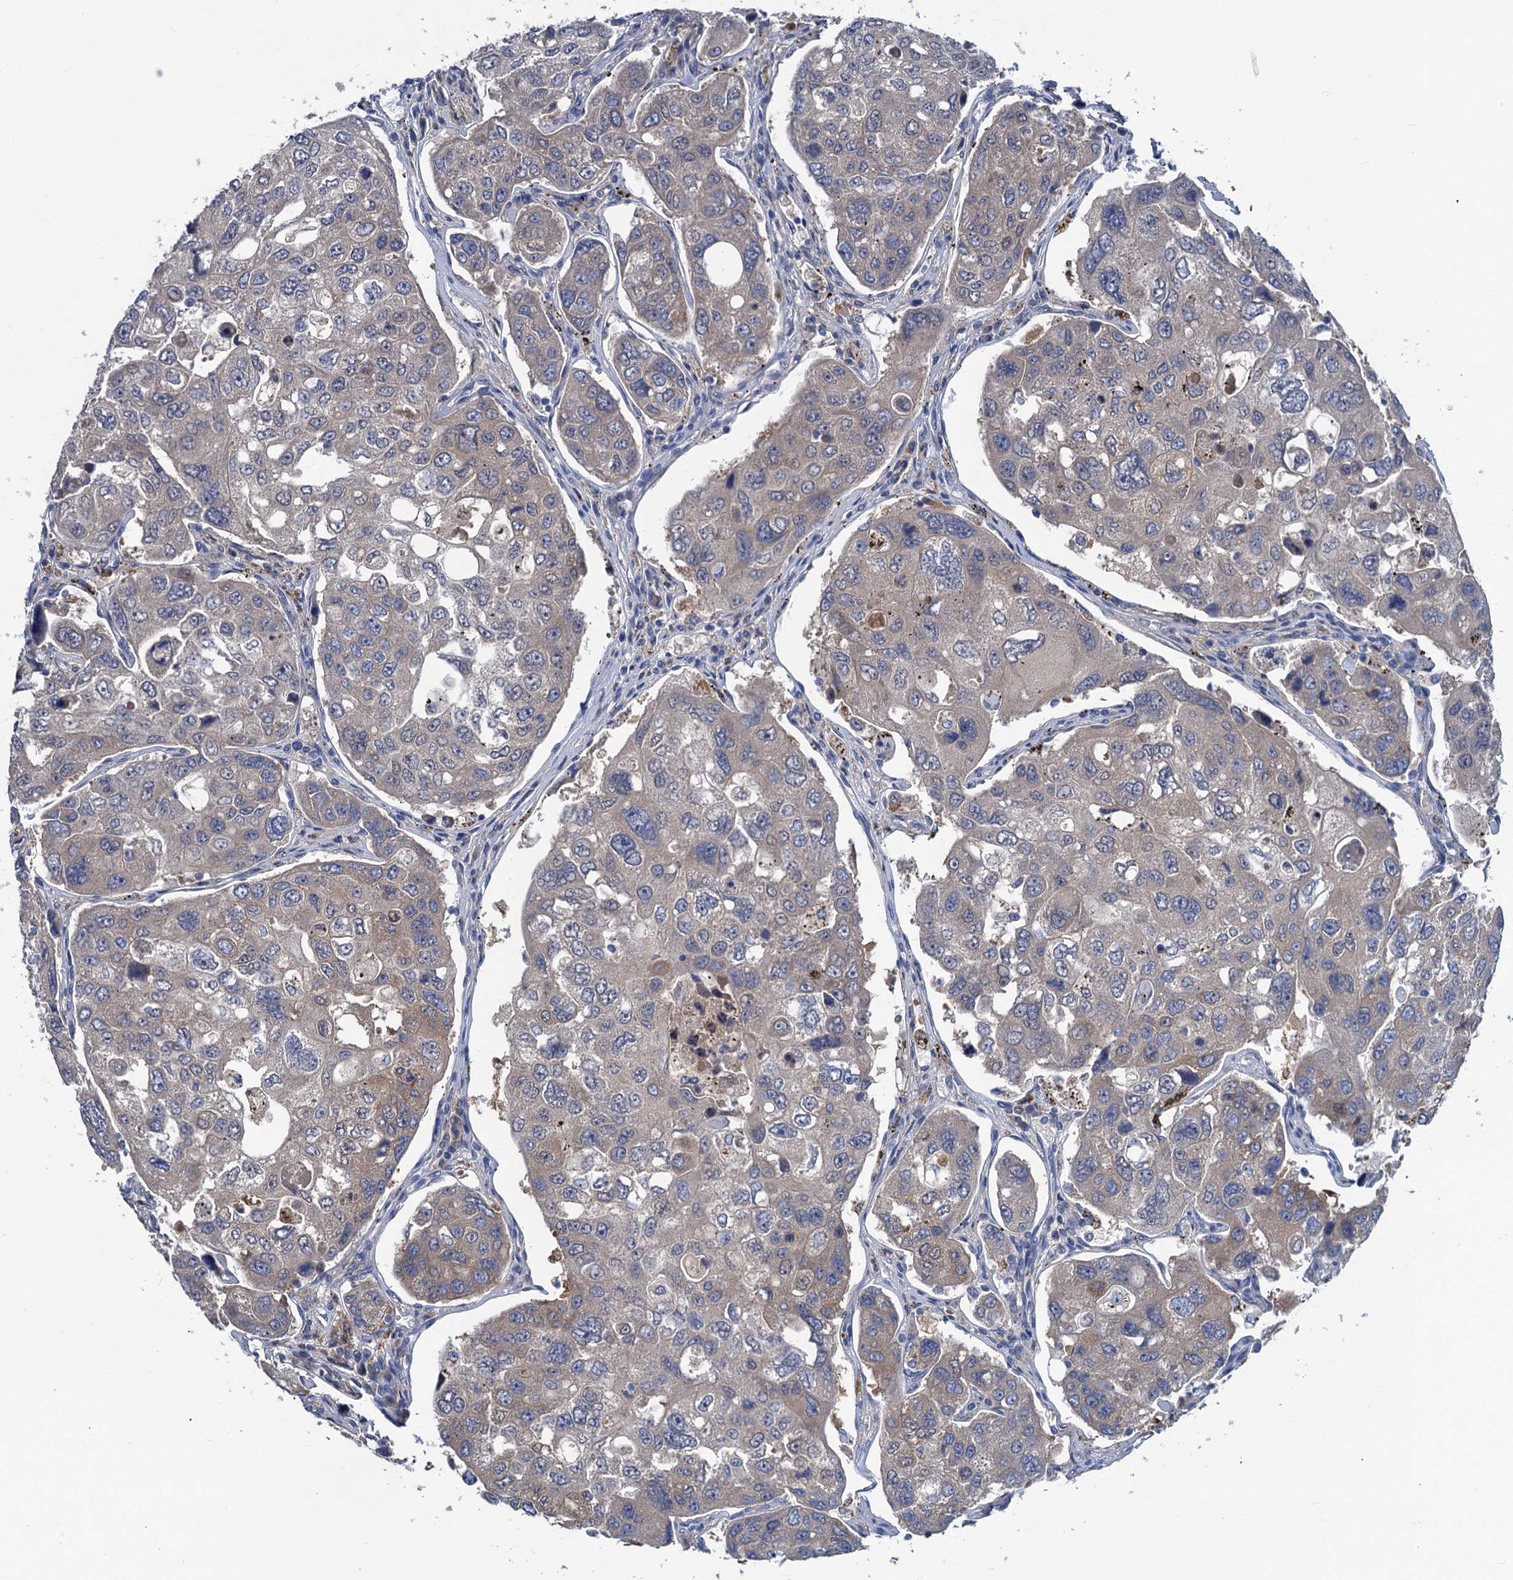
{"staining": {"intensity": "negative", "quantity": "none", "location": "none"}, "tissue": "urothelial cancer", "cell_type": "Tumor cells", "image_type": "cancer", "snomed": [{"axis": "morphology", "description": "Urothelial carcinoma, High grade"}, {"axis": "topography", "description": "Lymph node"}, {"axis": "topography", "description": "Urinary bladder"}], "caption": "High magnification brightfield microscopy of high-grade urothelial carcinoma stained with DAB (3,3'-diaminobenzidine) (brown) and counterstained with hematoxylin (blue): tumor cells show no significant expression.", "gene": "RTKN2", "patient": {"sex": "male", "age": 51}}